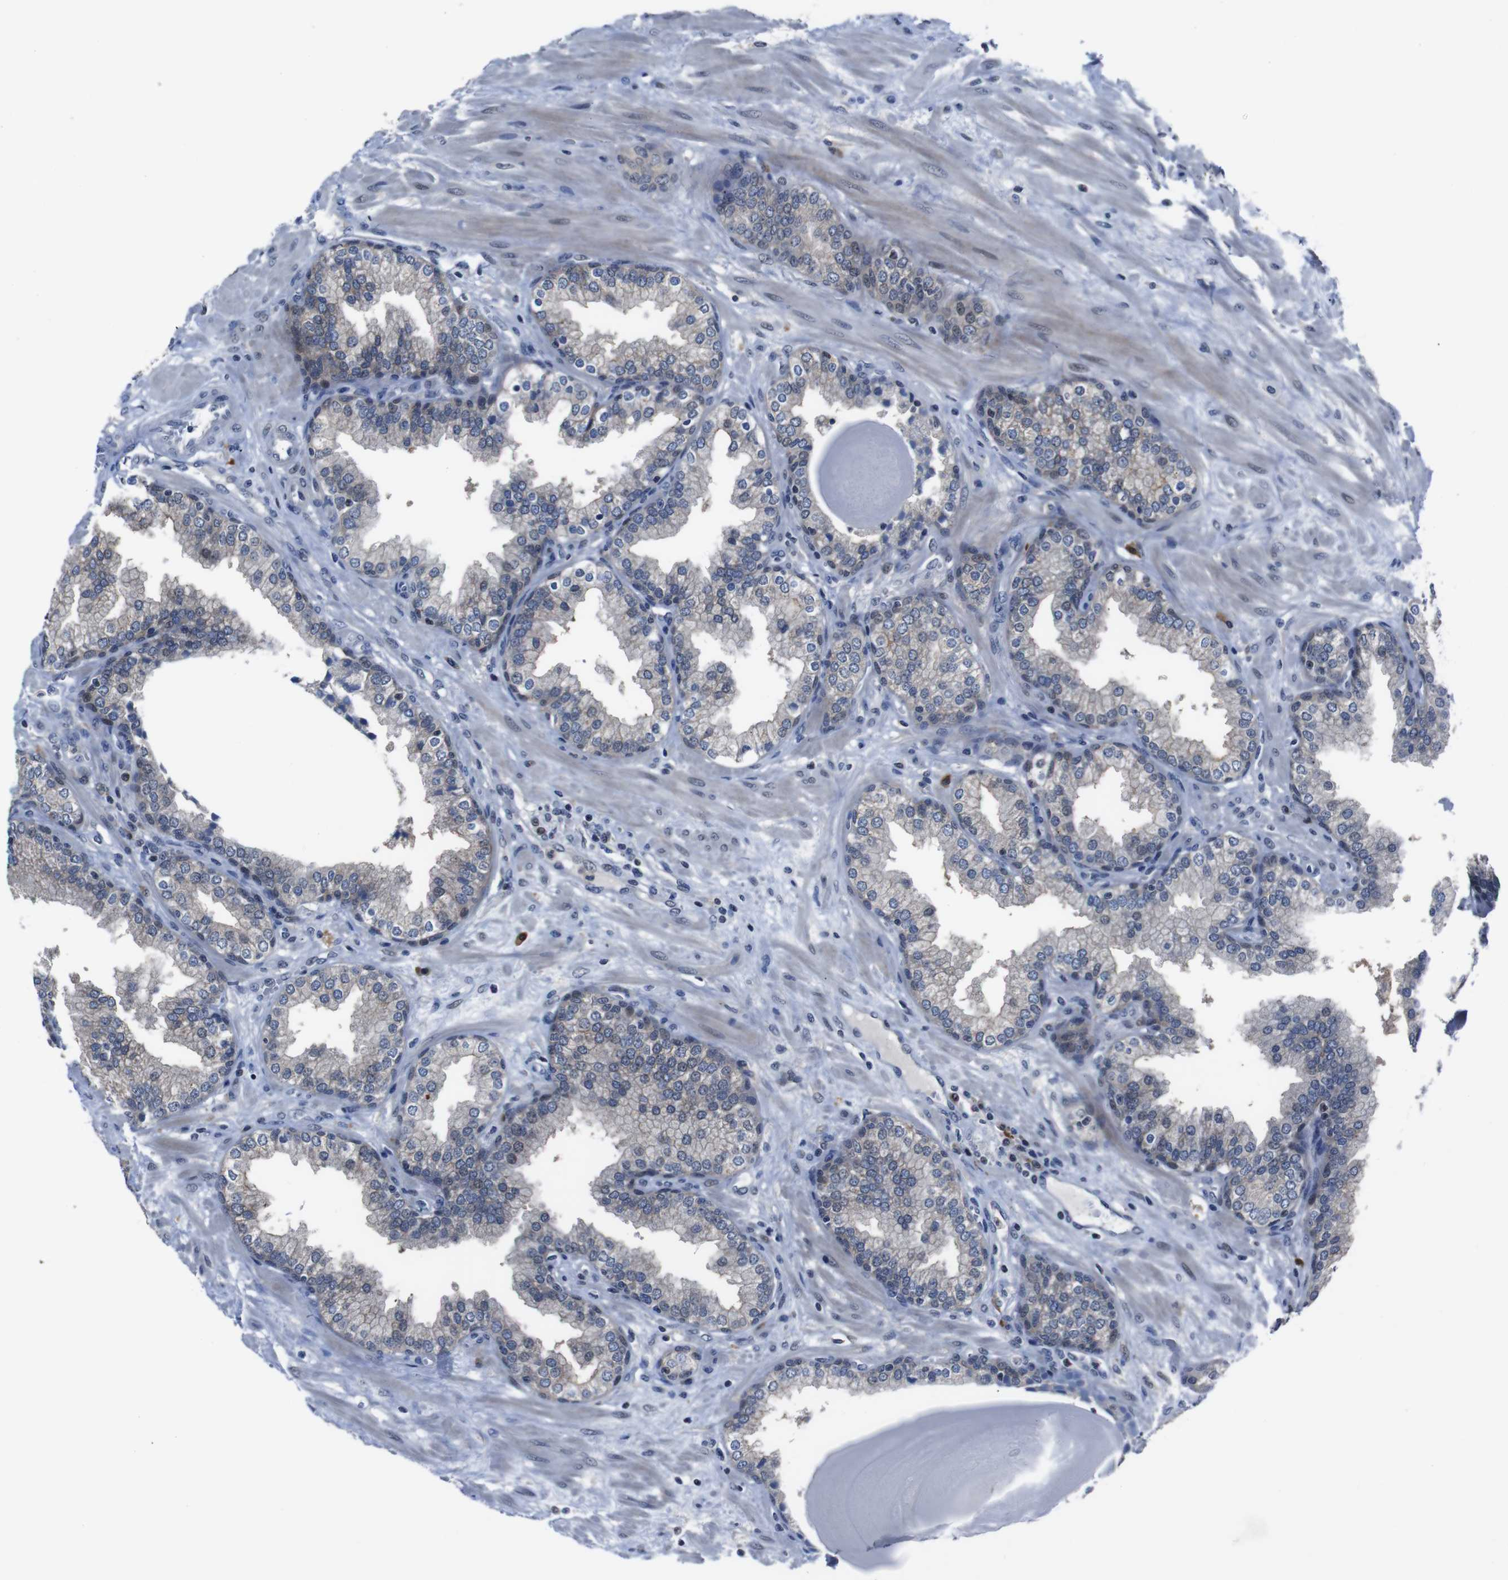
{"staining": {"intensity": "moderate", "quantity": "<25%", "location": "cytoplasmic/membranous"}, "tissue": "prostate", "cell_type": "Glandular cells", "image_type": "normal", "snomed": [{"axis": "morphology", "description": "Normal tissue, NOS"}, {"axis": "topography", "description": "Prostate"}], "caption": "Immunohistochemistry (IHC) of benign human prostate shows low levels of moderate cytoplasmic/membranous staining in approximately <25% of glandular cells. (brown staining indicates protein expression, while blue staining denotes nuclei).", "gene": "SEMA4B", "patient": {"sex": "male", "age": 51}}